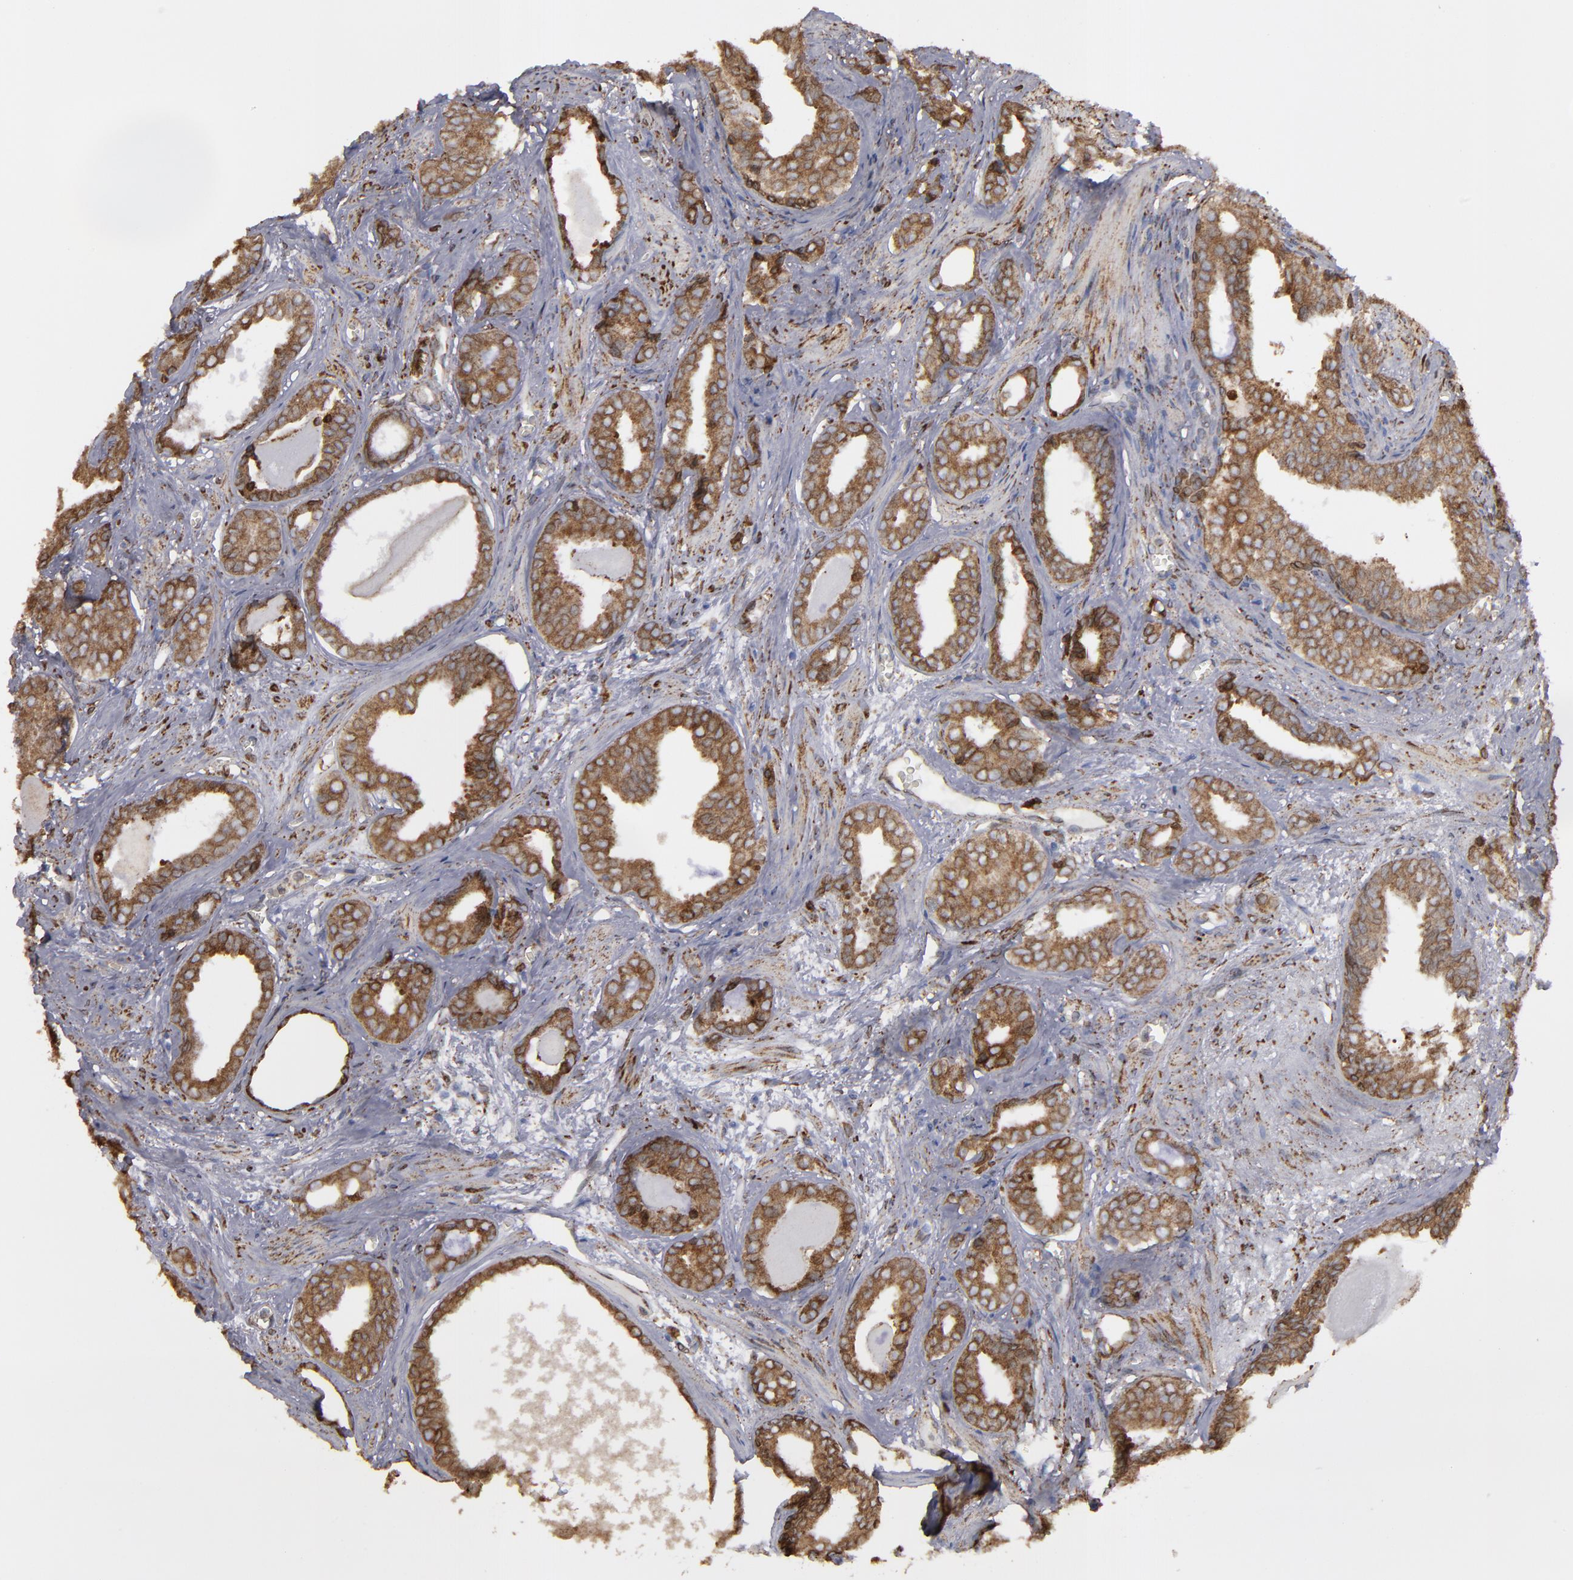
{"staining": {"intensity": "moderate", "quantity": ">75%", "location": "cytoplasmic/membranous"}, "tissue": "prostate cancer", "cell_type": "Tumor cells", "image_type": "cancer", "snomed": [{"axis": "morphology", "description": "Adenocarcinoma, Medium grade"}, {"axis": "topography", "description": "Prostate"}], "caption": "Prostate adenocarcinoma (medium-grade) stained for a protein shows moderate cytoplasmic/membranous positivity in tumor cells.", "gene": "ERLIN2", "patient": {"sex": "male", "age": 79}}